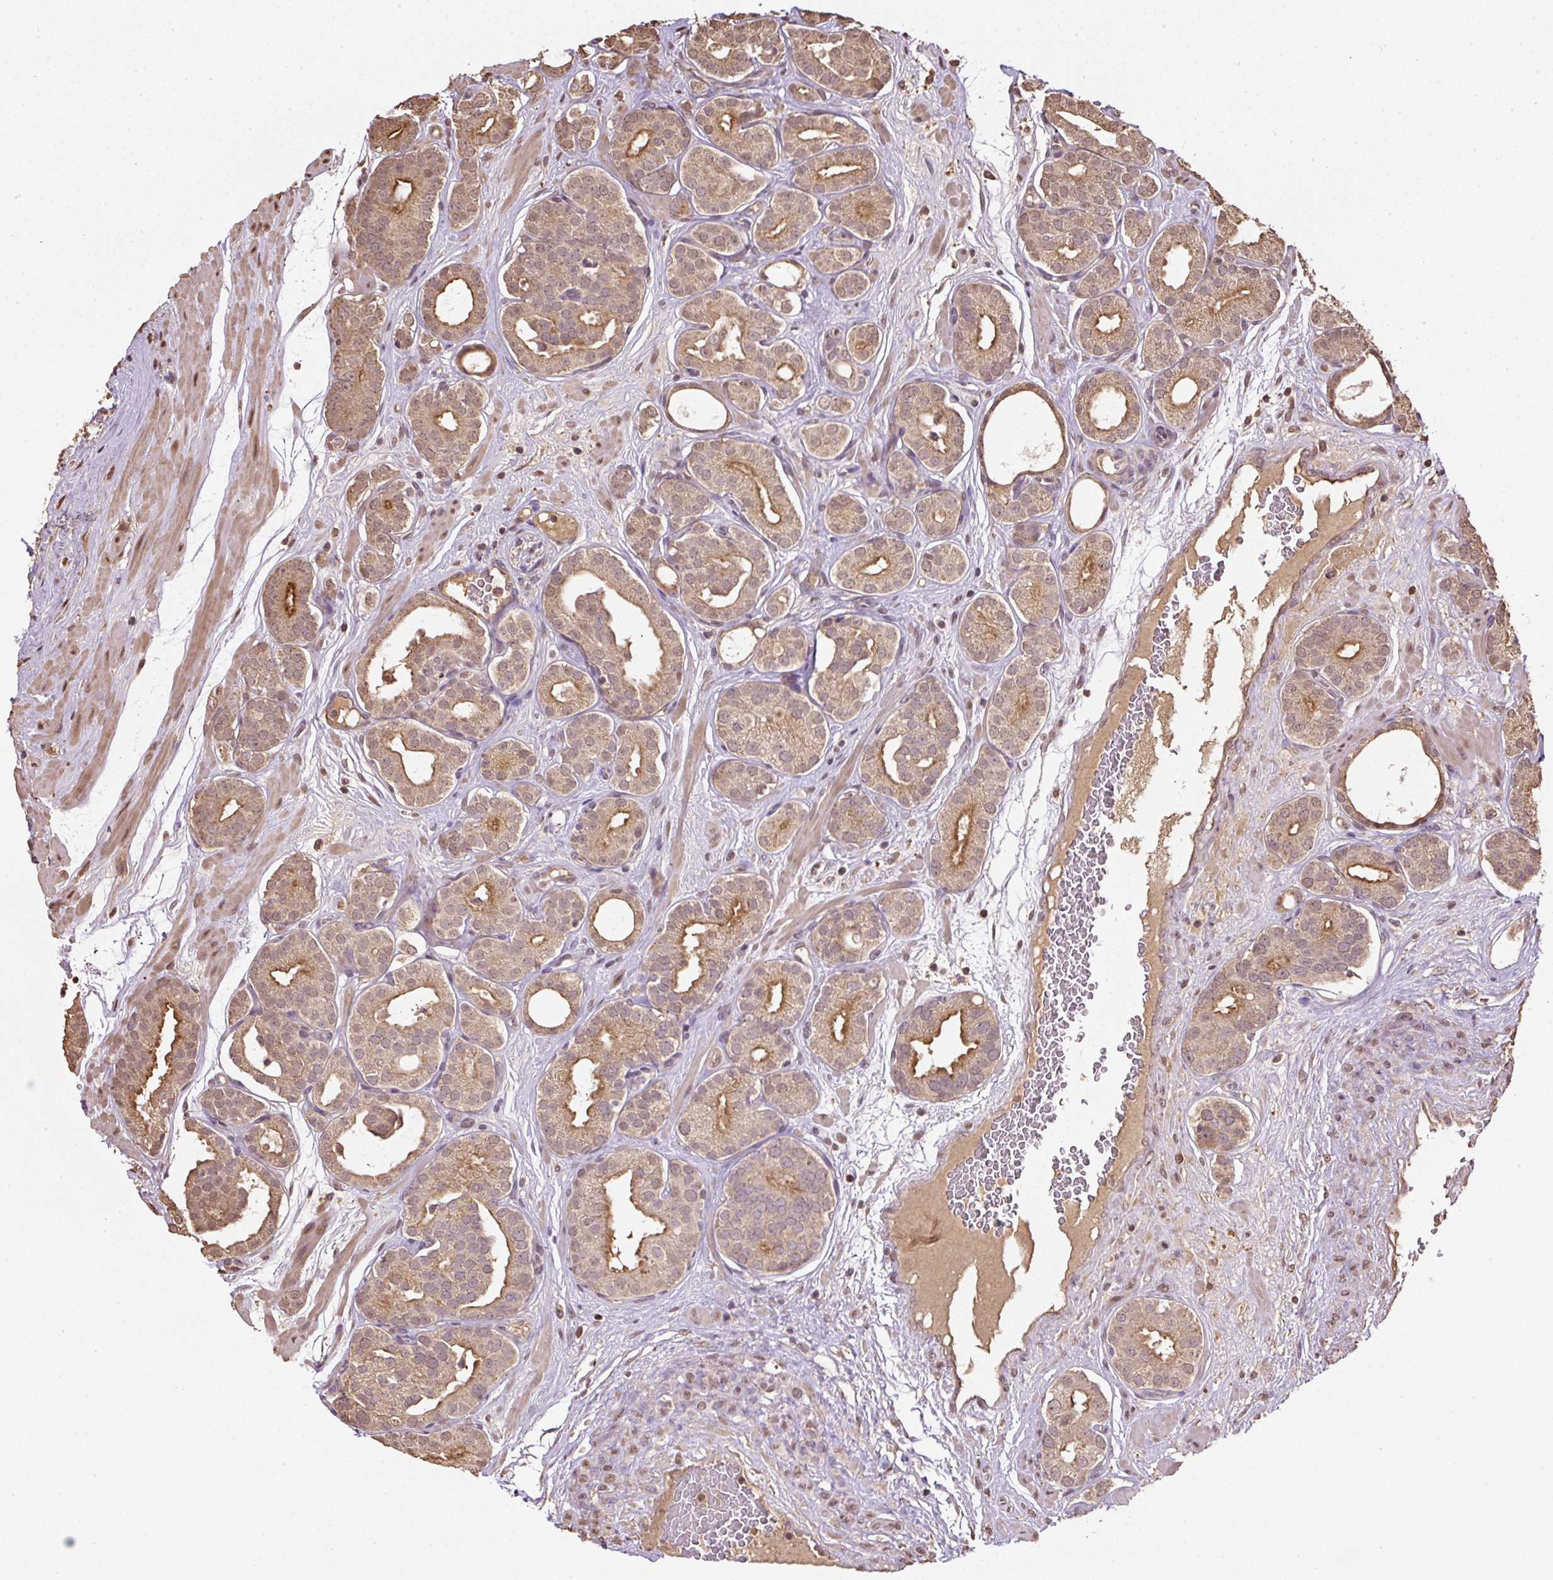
{"staining": {"intensity": "moderate", "quantity": ">75%", "location": "cytoplasmic/membranous,nuclear"}, "tissue": "prostate cancer", "cell_type": "Tumor cells", "image_type": "cancer", "snomed": [{"axis": "morphology", "description": "Adenocarcinoma, High grade"}, {"axis": "topography", "description": "Prostate"}], "caption": "DAB immunohistochemical staining of prostate cancer (high-grade adenocarcinoma) shows moderate cytoplasmic/membranous and nuclear protein staining in about >75% of tumor cells.", "gene": "TMEM170B", "patient": {"sex": "male", "age": 66}}